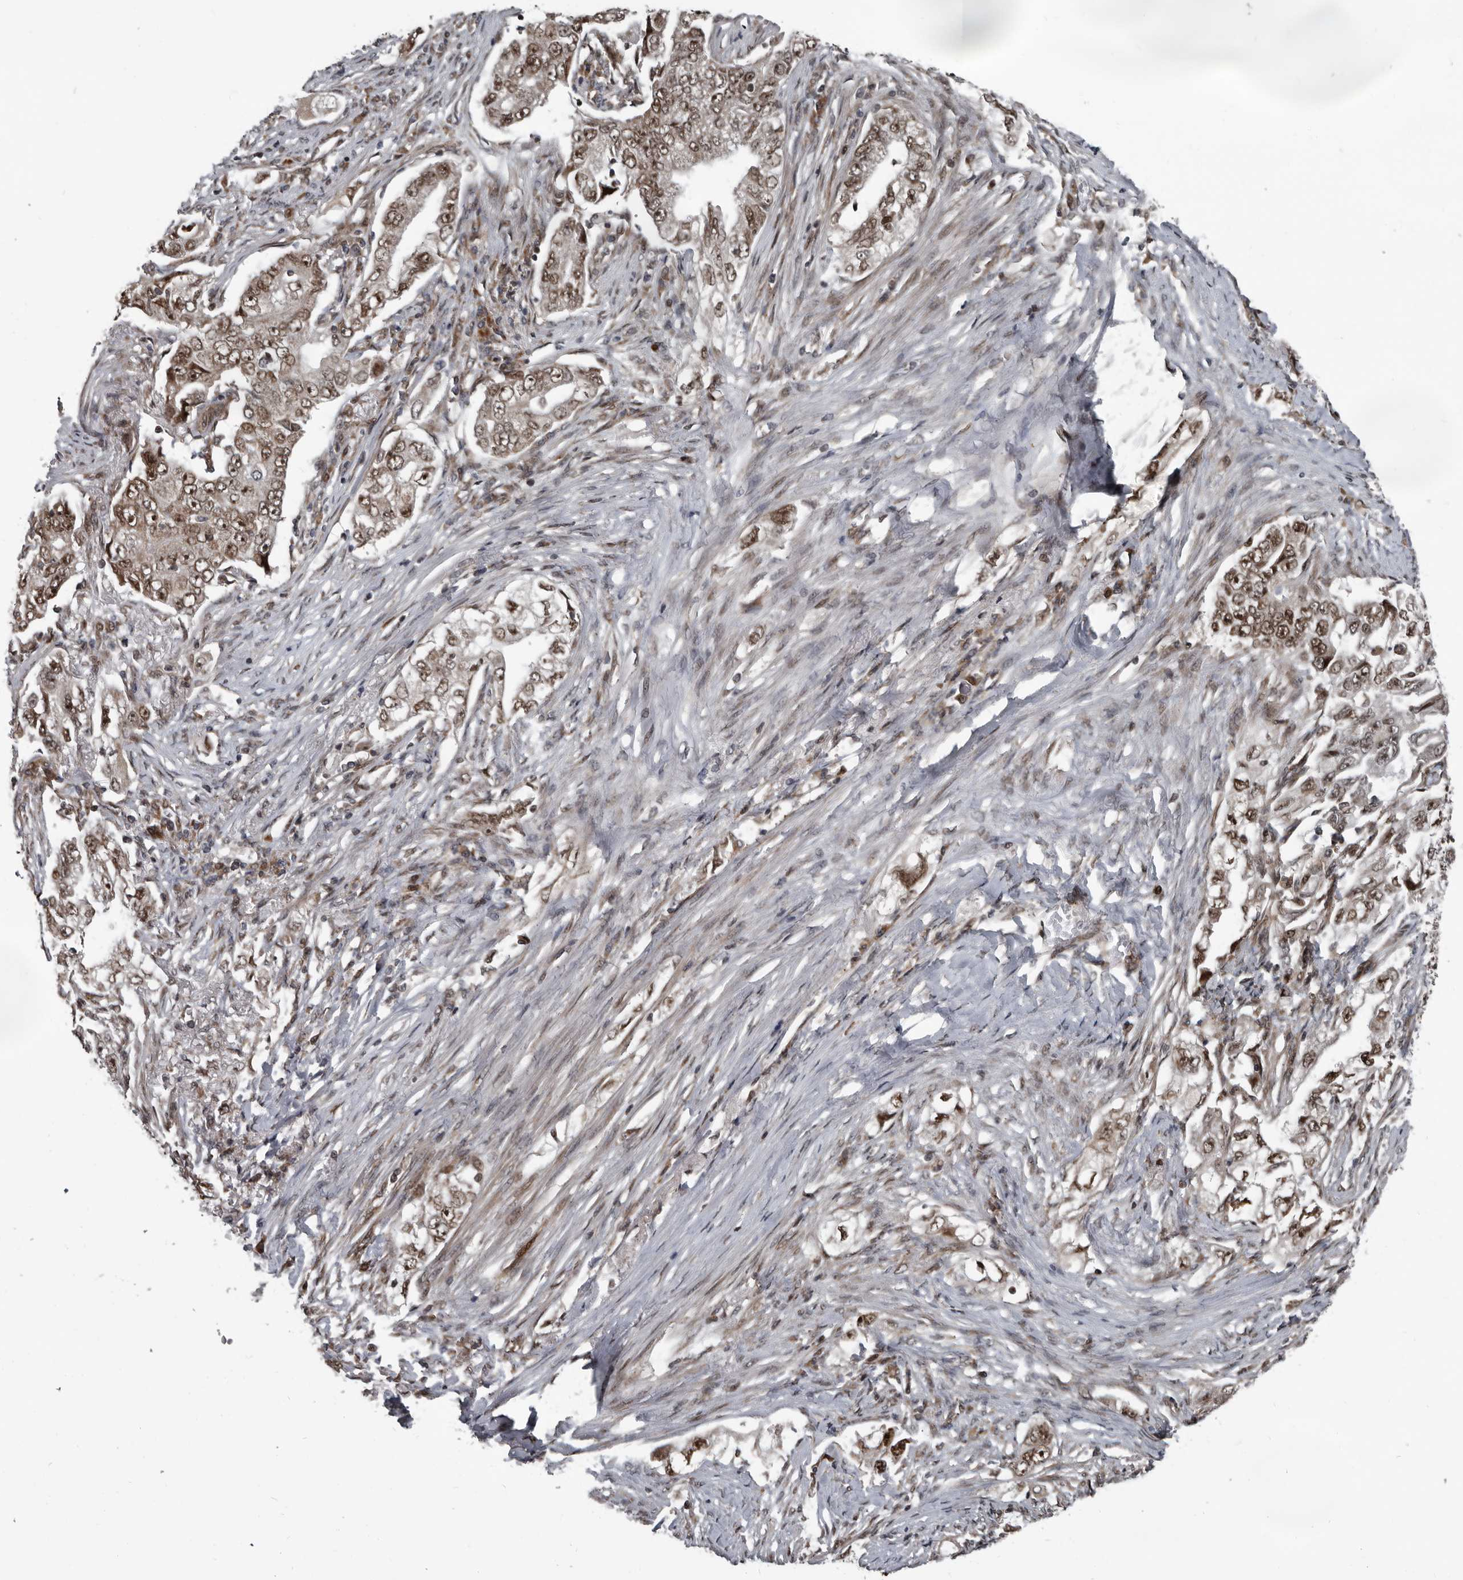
{"staining": {"intensity": "moderate", "quantity": ">75%", "location": "nuclear"}, "tissue": "lung cancer", "cell_type": "Tumor cells", "image_type": "cancer", "snomed": [{"axis": "morphology", "description": "Adenocarcinoma, NOS"}, {"axis": "topography", "description": "Lung"}], "caption": "DAB (3,3'-diaminobenzidine) immunohistochemical staining of human lung cancer displays moderate nuclear protein expression in about >75% of tumor cells.", "gene": "CHD1L", "patient": {"sex": "female", "age": 51}}